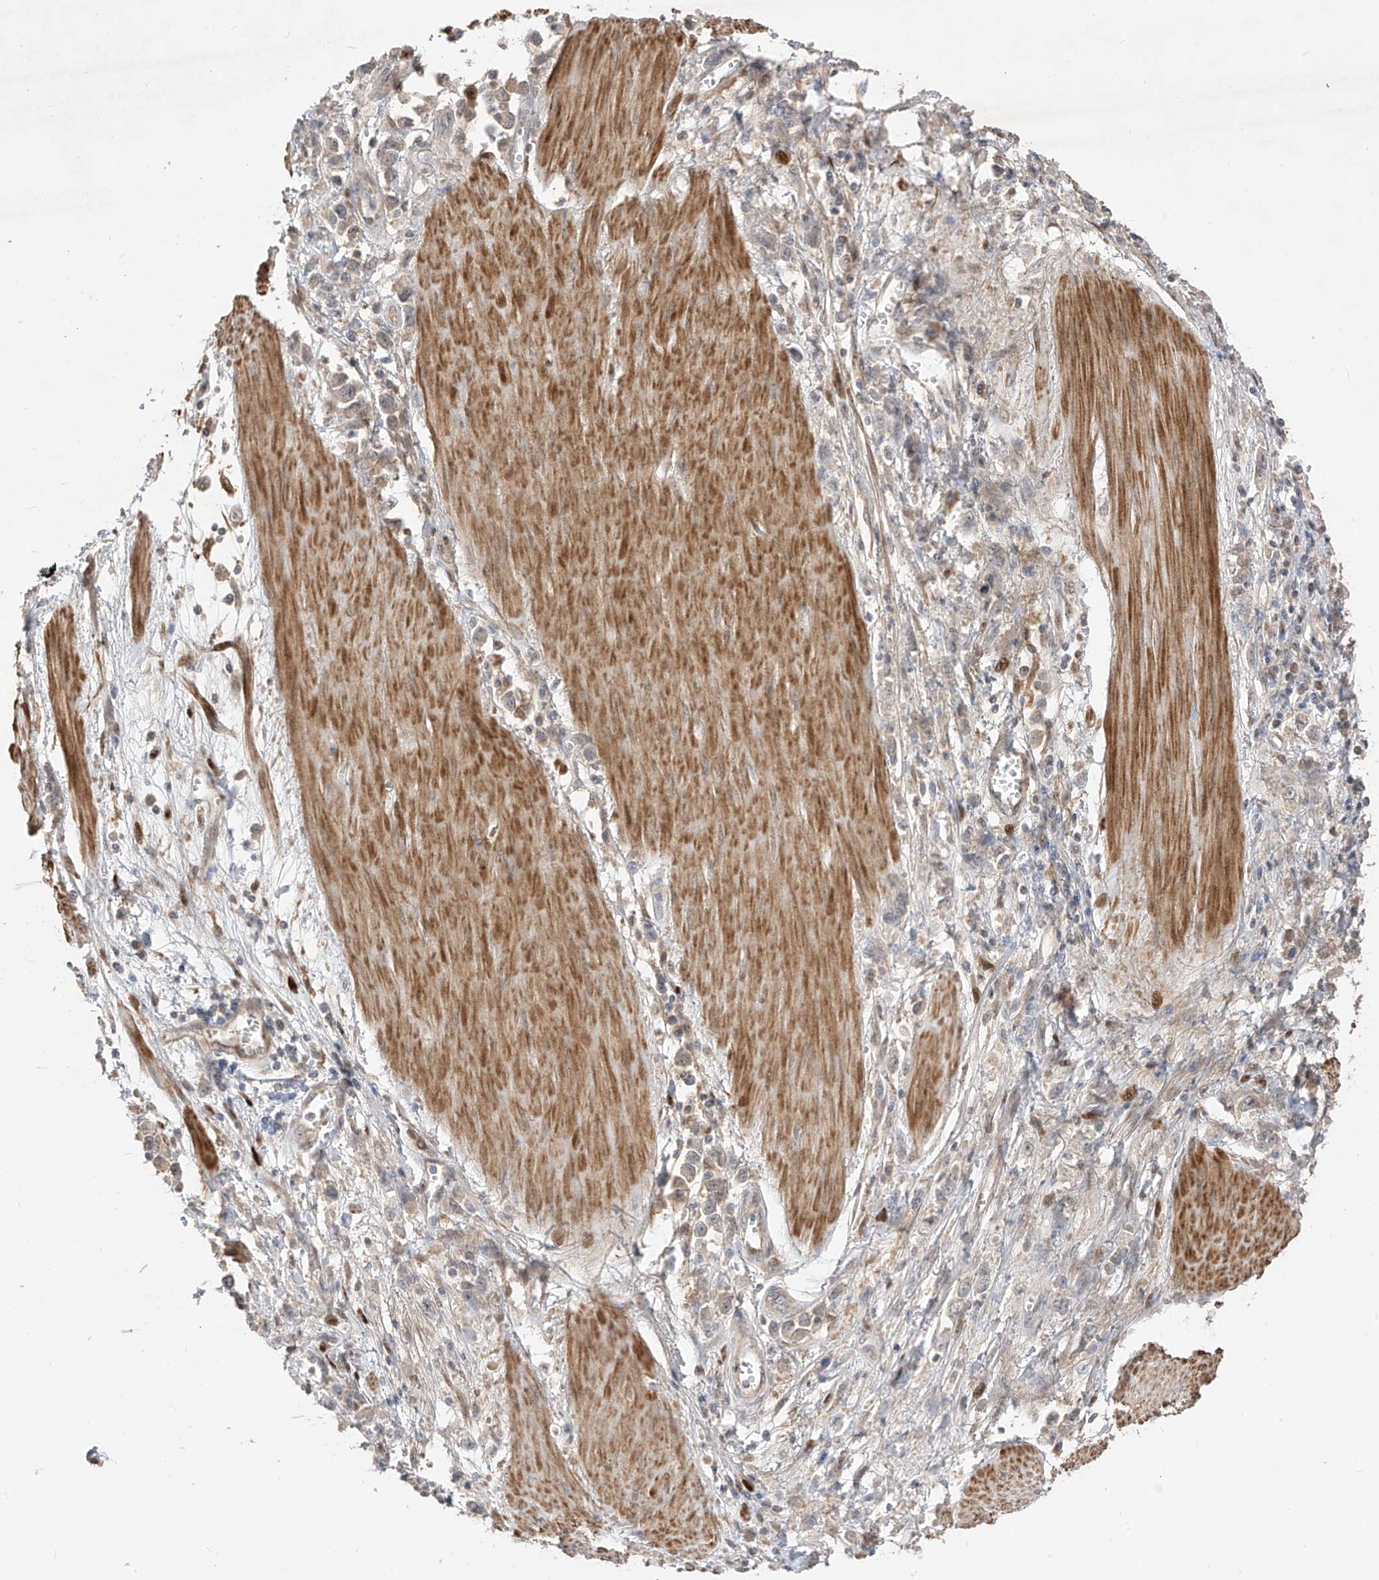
{"staining": {"intensity": "weak", "quantity": "<25%", "location": "cytoplasmic/membranous"}, "tissue": "stomach cancer", "cell_type": "Tumor cells", "image_type": "cancer", "snomed": [{"axis": "morphology", "description": "Adenocarcinoma, NOS"}, {"axis": "topography", "description": "Stomach"}], "caption": "IHC micrograph of neoplastic tissue: stomach cancer (adenocarcinoma) stained with DAB exhibits no significant protein positivity in tumor cells.", "gene": "LATS1", "patient": {"sex": "female", "age": 76}}